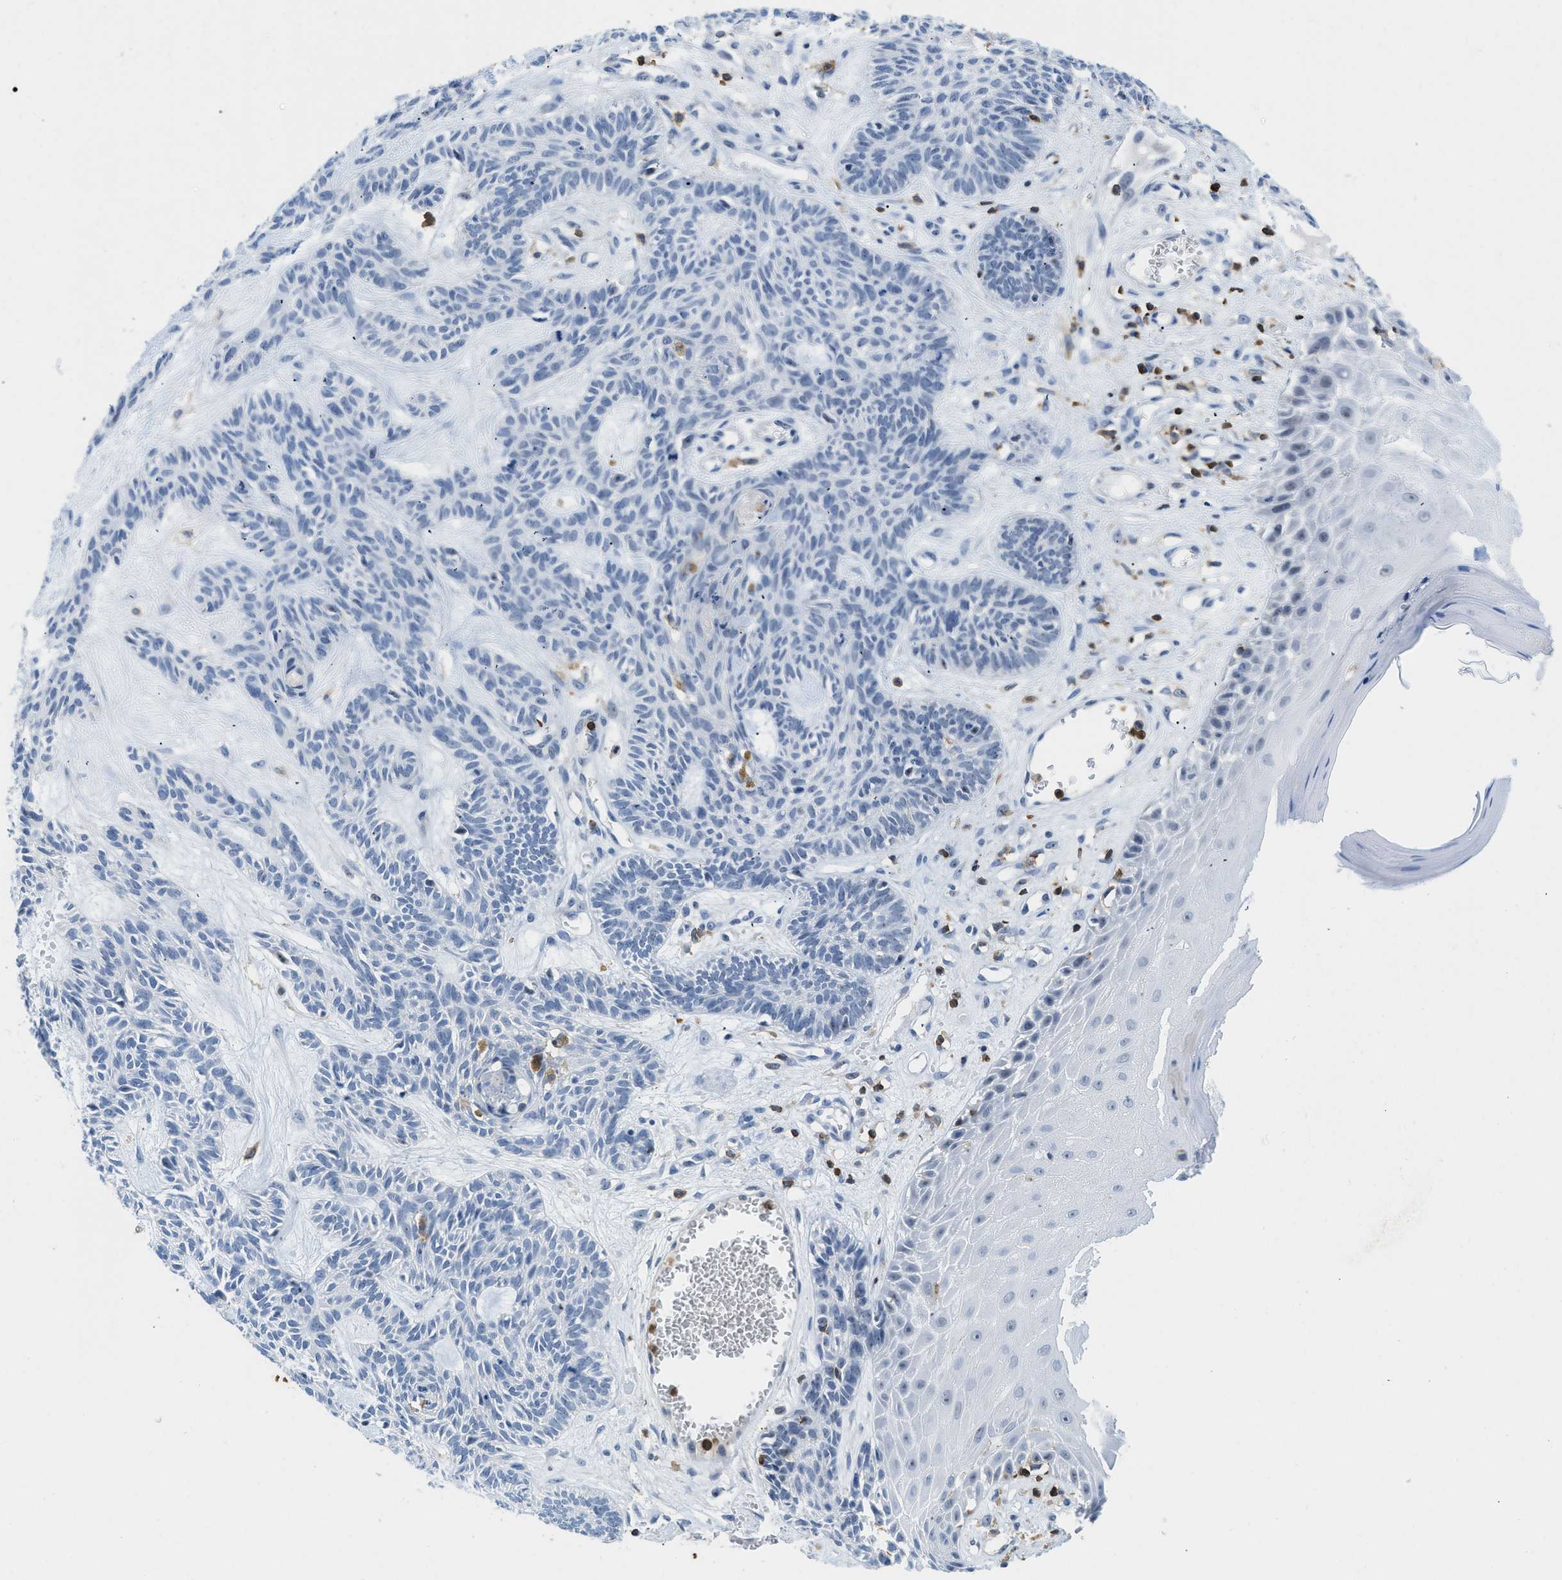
{"staining": {"intensity": "negative", "quantity": "none", "location": "none"}, "tissue": "skin cancer", "cell_type": "Tumor cells", "image_type": "cancer", "snomed": [{"axis": "morphology", "description": "Basal cell carcinoma"}, {"axis": "topography", "description": "Skin"}], "caption": "Basal cell carcinoma (skin) stained for a protein using IHC exhibits no staining tumor cells.", "gene": "FAM151A", "patient": {"sex": "male", "age": 67}}